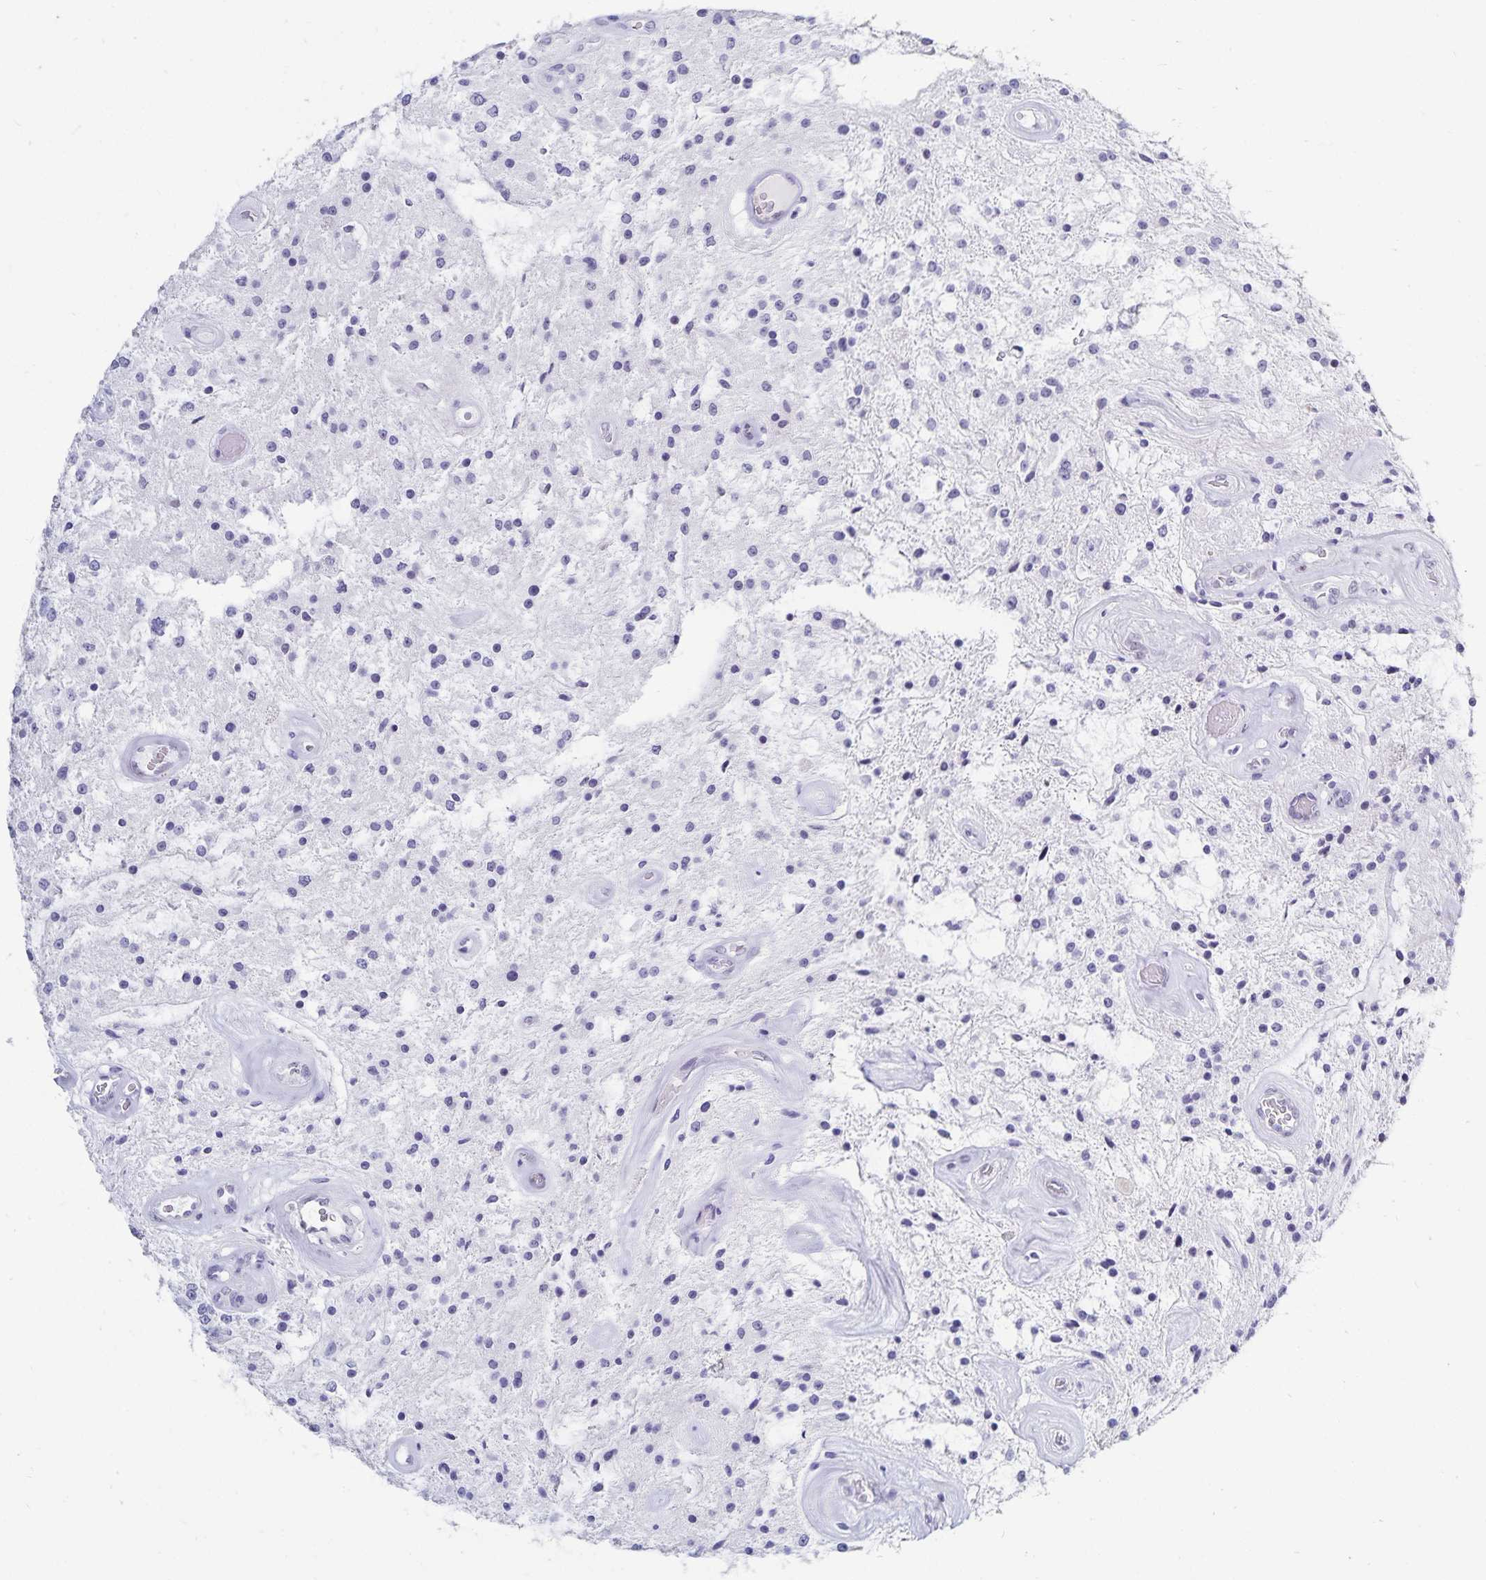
{"staining": {"intensity": "negative", "quantity": "none", "location": "none"}, "tissue": "glioma", "cell_type": "Tumor cells", "image_type": "cancer", "snomed": [{"axis": "morphology", "description": "Glioma, malignant, Low grade"}, {"axis": "topography", "description": "Cerebellum"}], "caption": "Micrograph shows no protein expression in tumor cells of glioma tissue.", "gene": "HMGB3", "patient": {"sex": "female", "age": 14}}